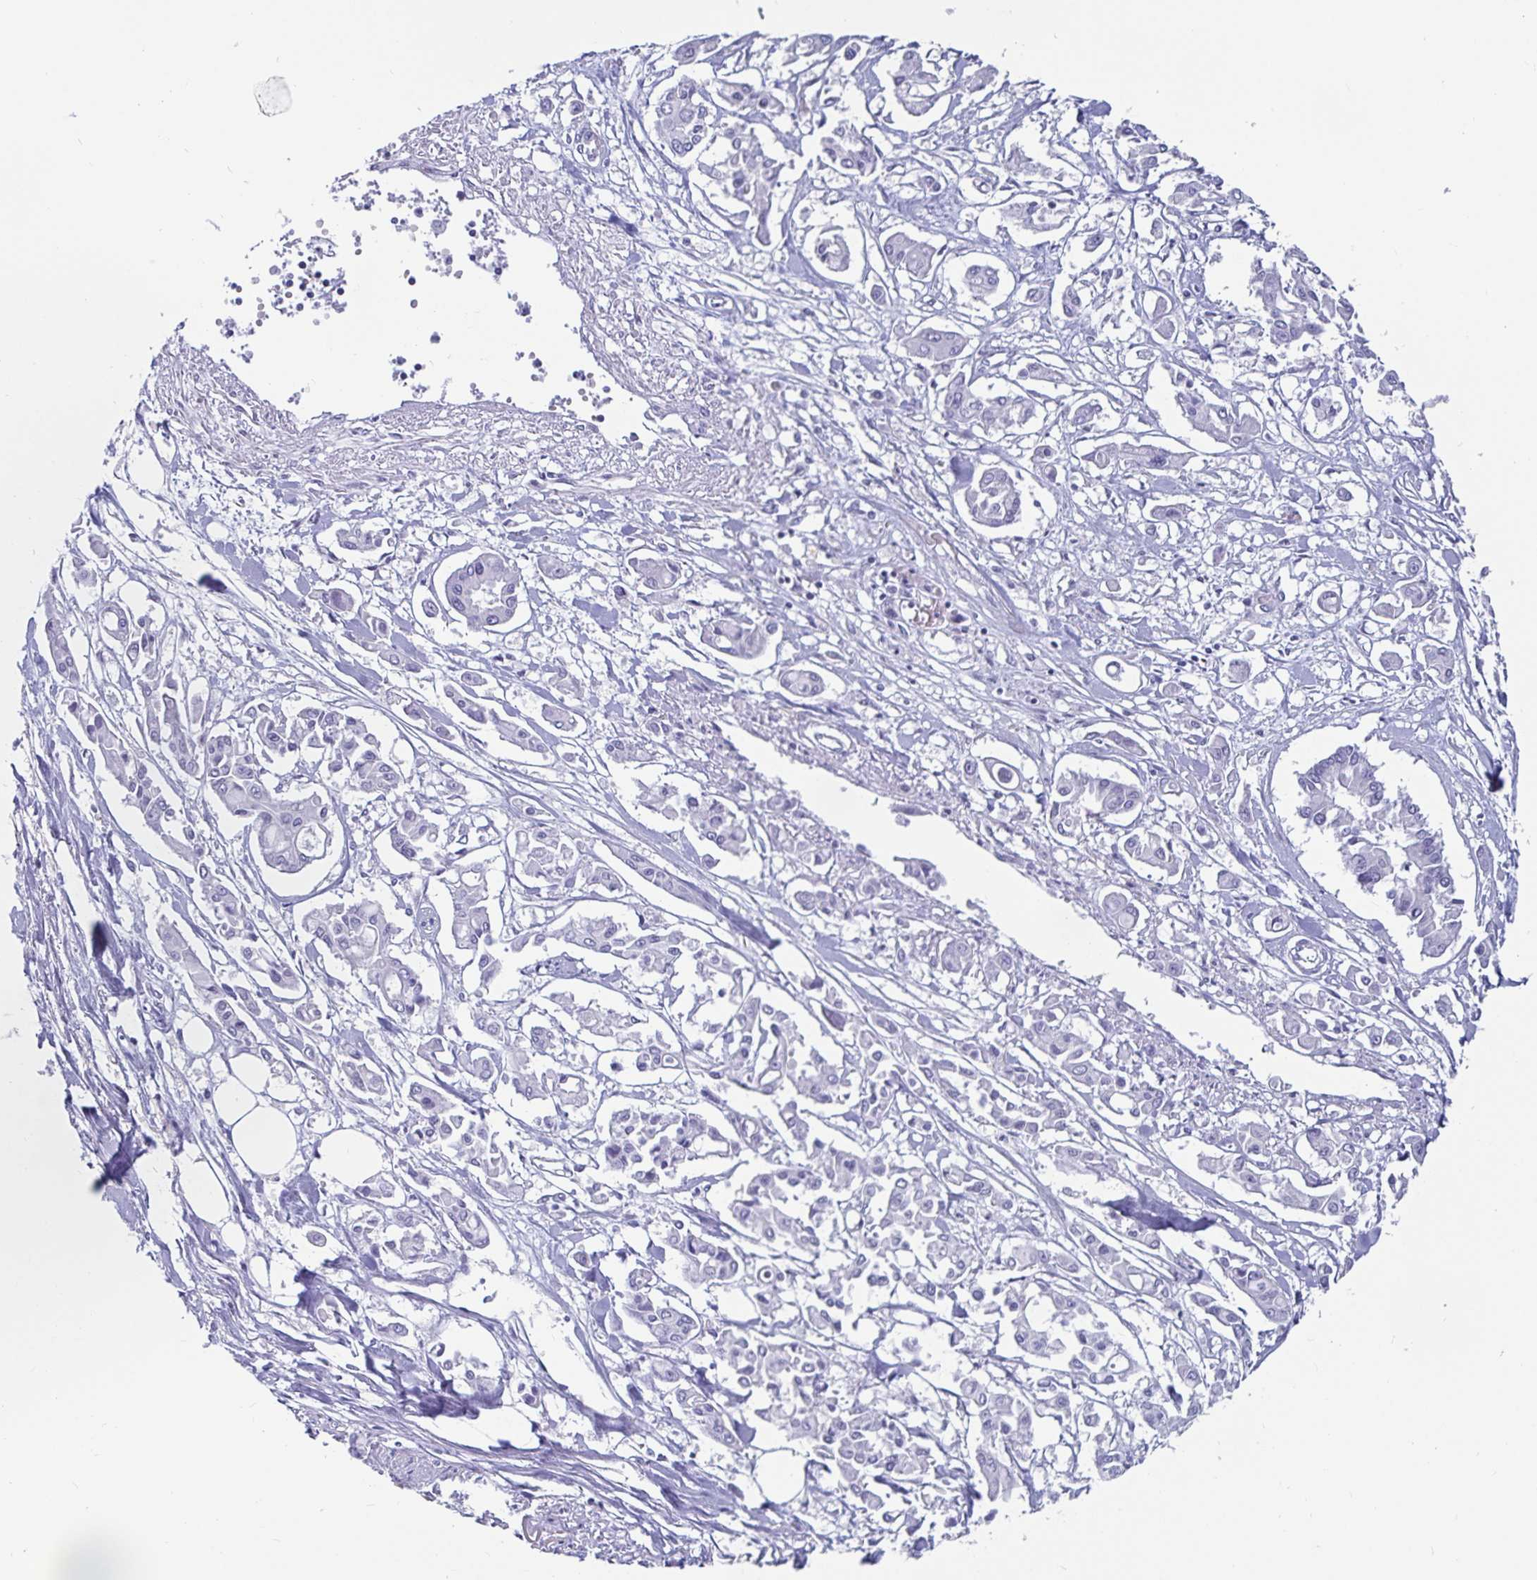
{"staining": {"intensity": "negative", "quantity": "none", "location": "none"}, "tissue": "pancreatic cancer", "cell_type": "Tumor cells", "image_type": "cancer", "snomed": [{"axis": "morphology", "description": "Adenocarcinoma, NOS"}, {"axis": "topography", "description": "Pancreas"}], "caption": "Pancreatic cancer stained for a protein using IHC reveals no expression tumor cells.", "gene": "ZPBP2", "patient": {"sex": "male", "age": 61}}